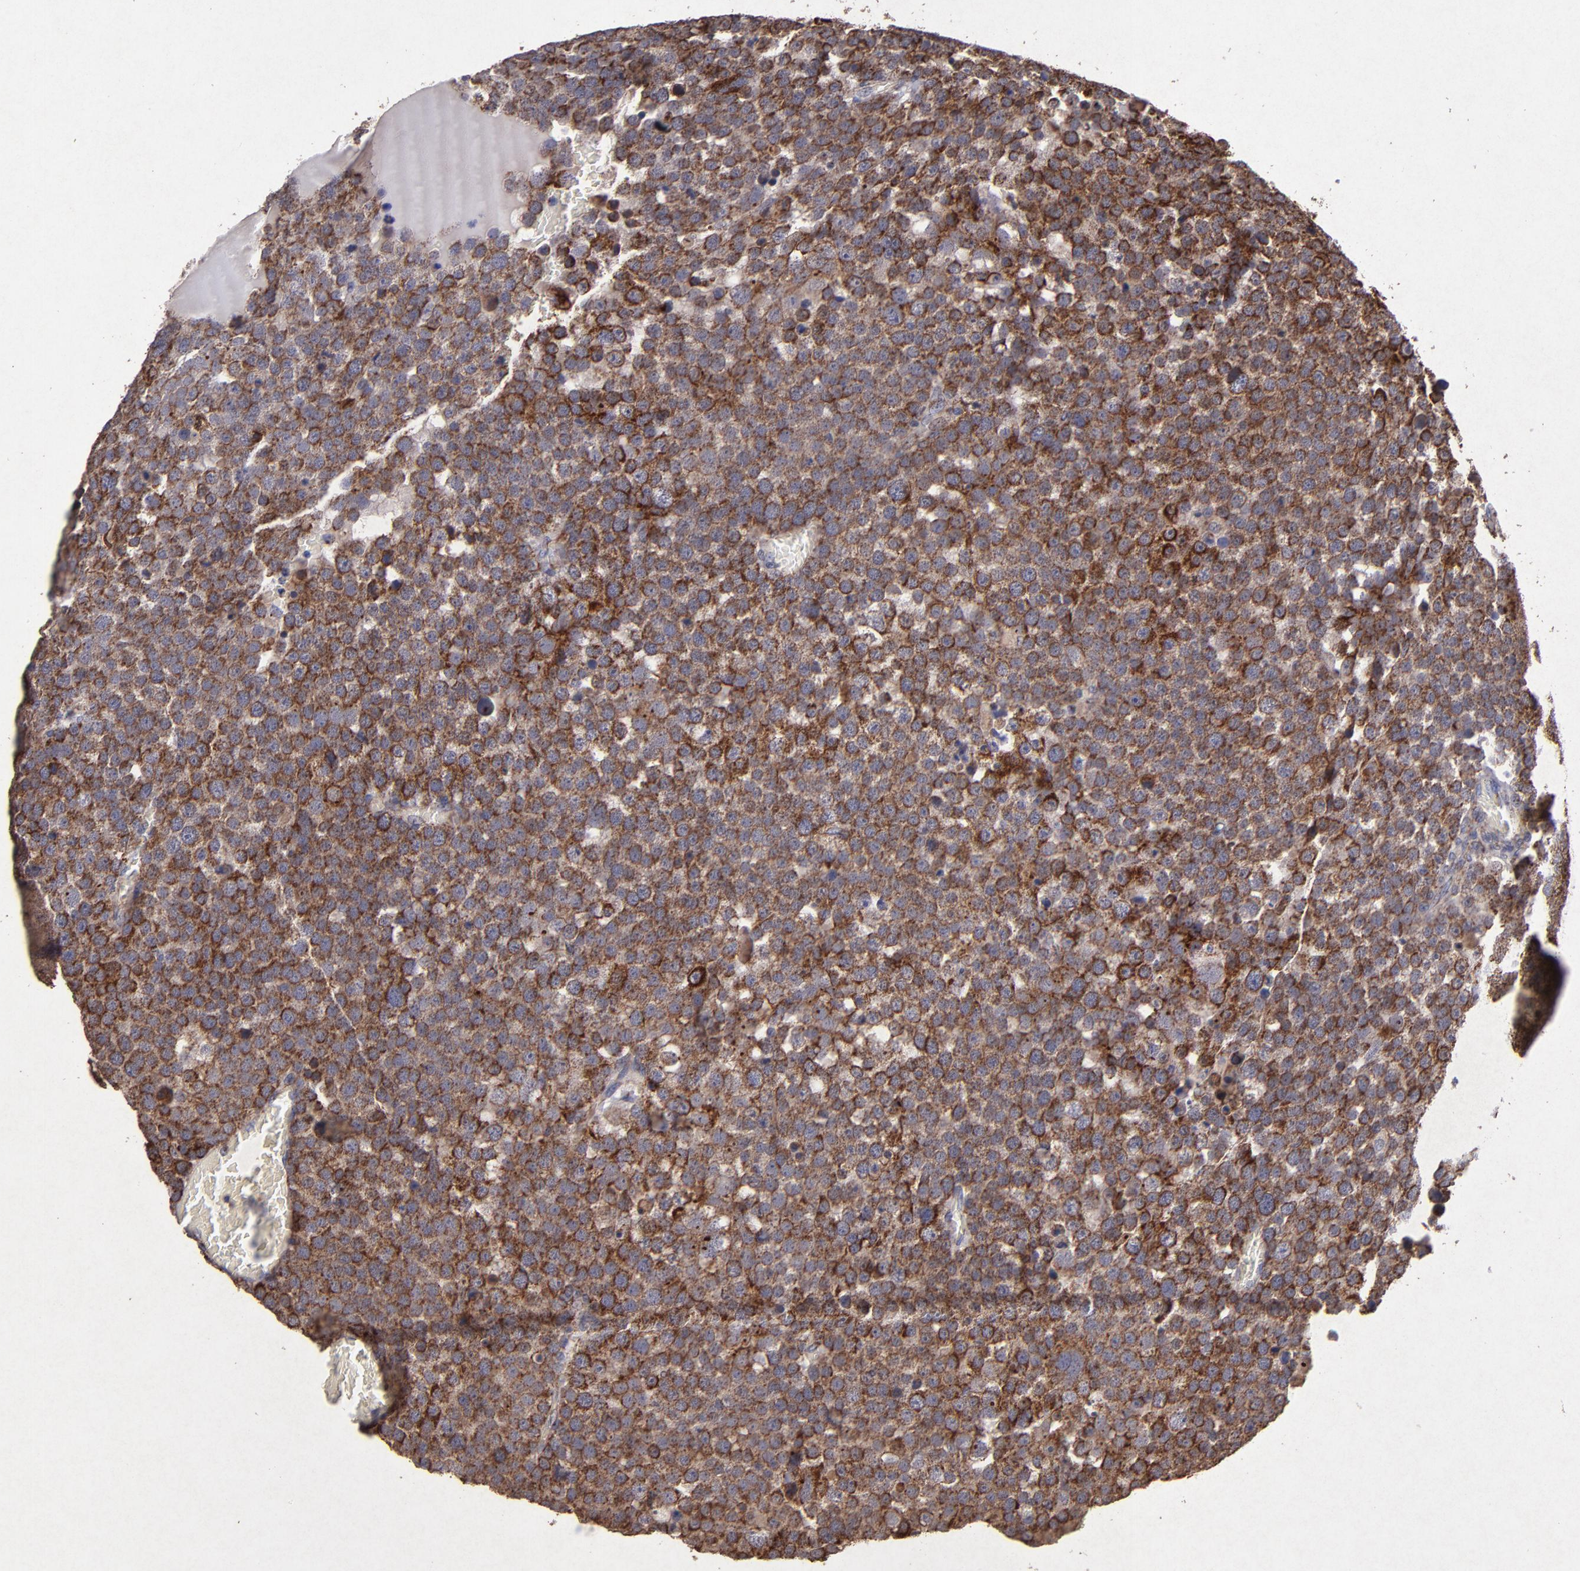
{"staining": {"intensity": "strong", "quantity": ">75%", "location": "cytoplasmic/membranous"}, "tissue": "testis cancer", "cell_type": "Tumor cells", "image_type": "cancer", "snomed": [{"axis": "morphology", "description": "Seminoma, NOS"}, {"axis": "topography", "description": "Testis"}], "caption": "Approximately >75% of tumor cells in seminoma (testis) exhibit strong cytoplasmic/membranous protein expression as visualized by brown immunohistochemical staining.", "gene": "TIMM9", "patient": {"sex": "male", "age": 71}}